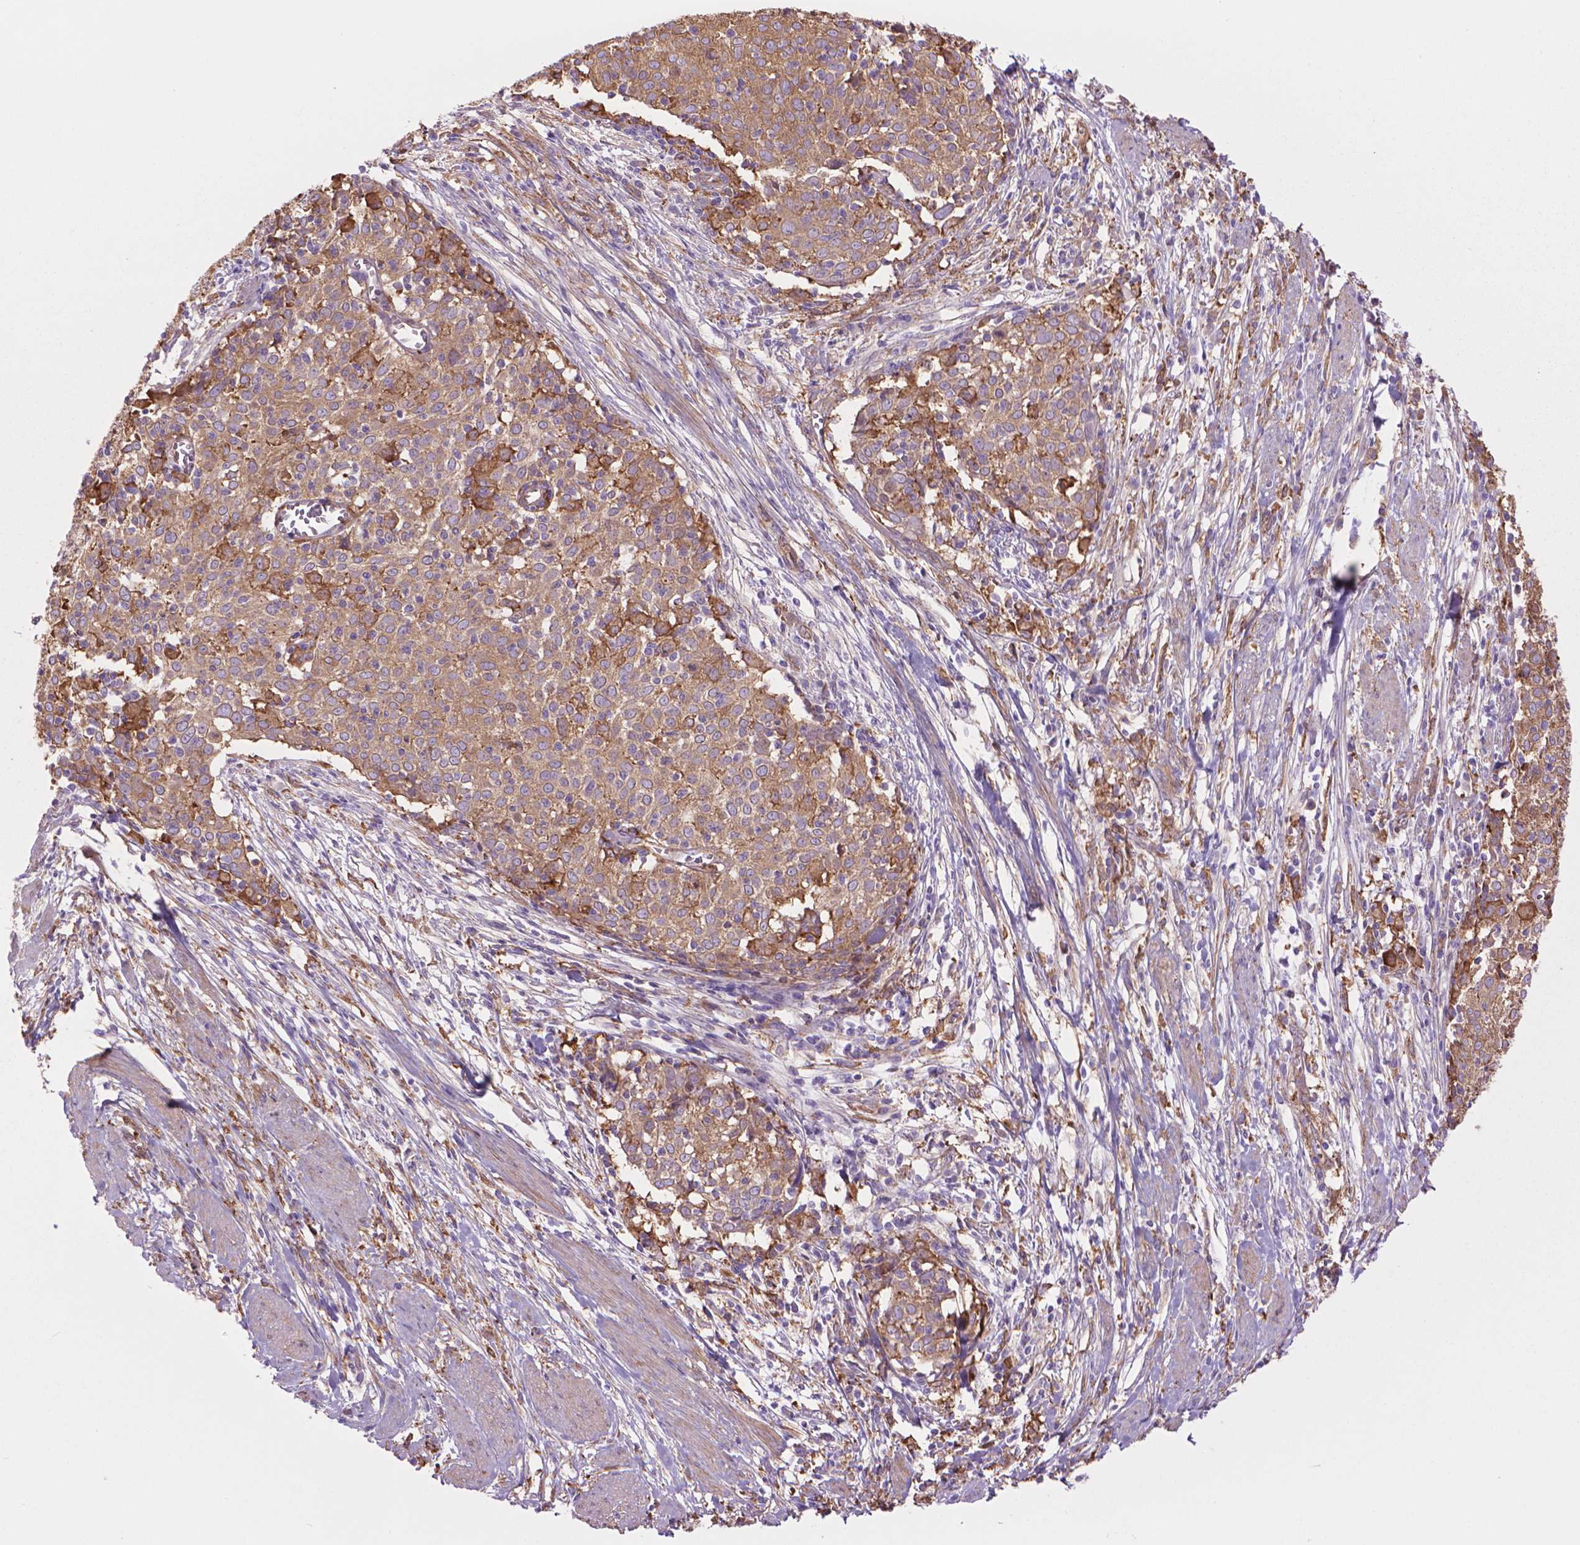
{"staining": {"intensity": "weak", "quantity": ">75%", "location": "cytoplasmic/membranous"}, "tissue": "cervical cancer", "cell_type": "Tumor cells", "image_type": "cancer", "snomed": [{"axis": "morphology", "description": "Squamous cell carcinoma, NOS"}, {"axis": "topography", "description": "Cervix"}], "caption": "Protein analysis of cervical cancer tissue shows weak cytoplasmic/membranous staining in approximately >75% of tumor cells. (IHC, brightfield microscopy, high magnification).", "gene": "CORO1B", "patient": {"sex": "female", "age": 39}}